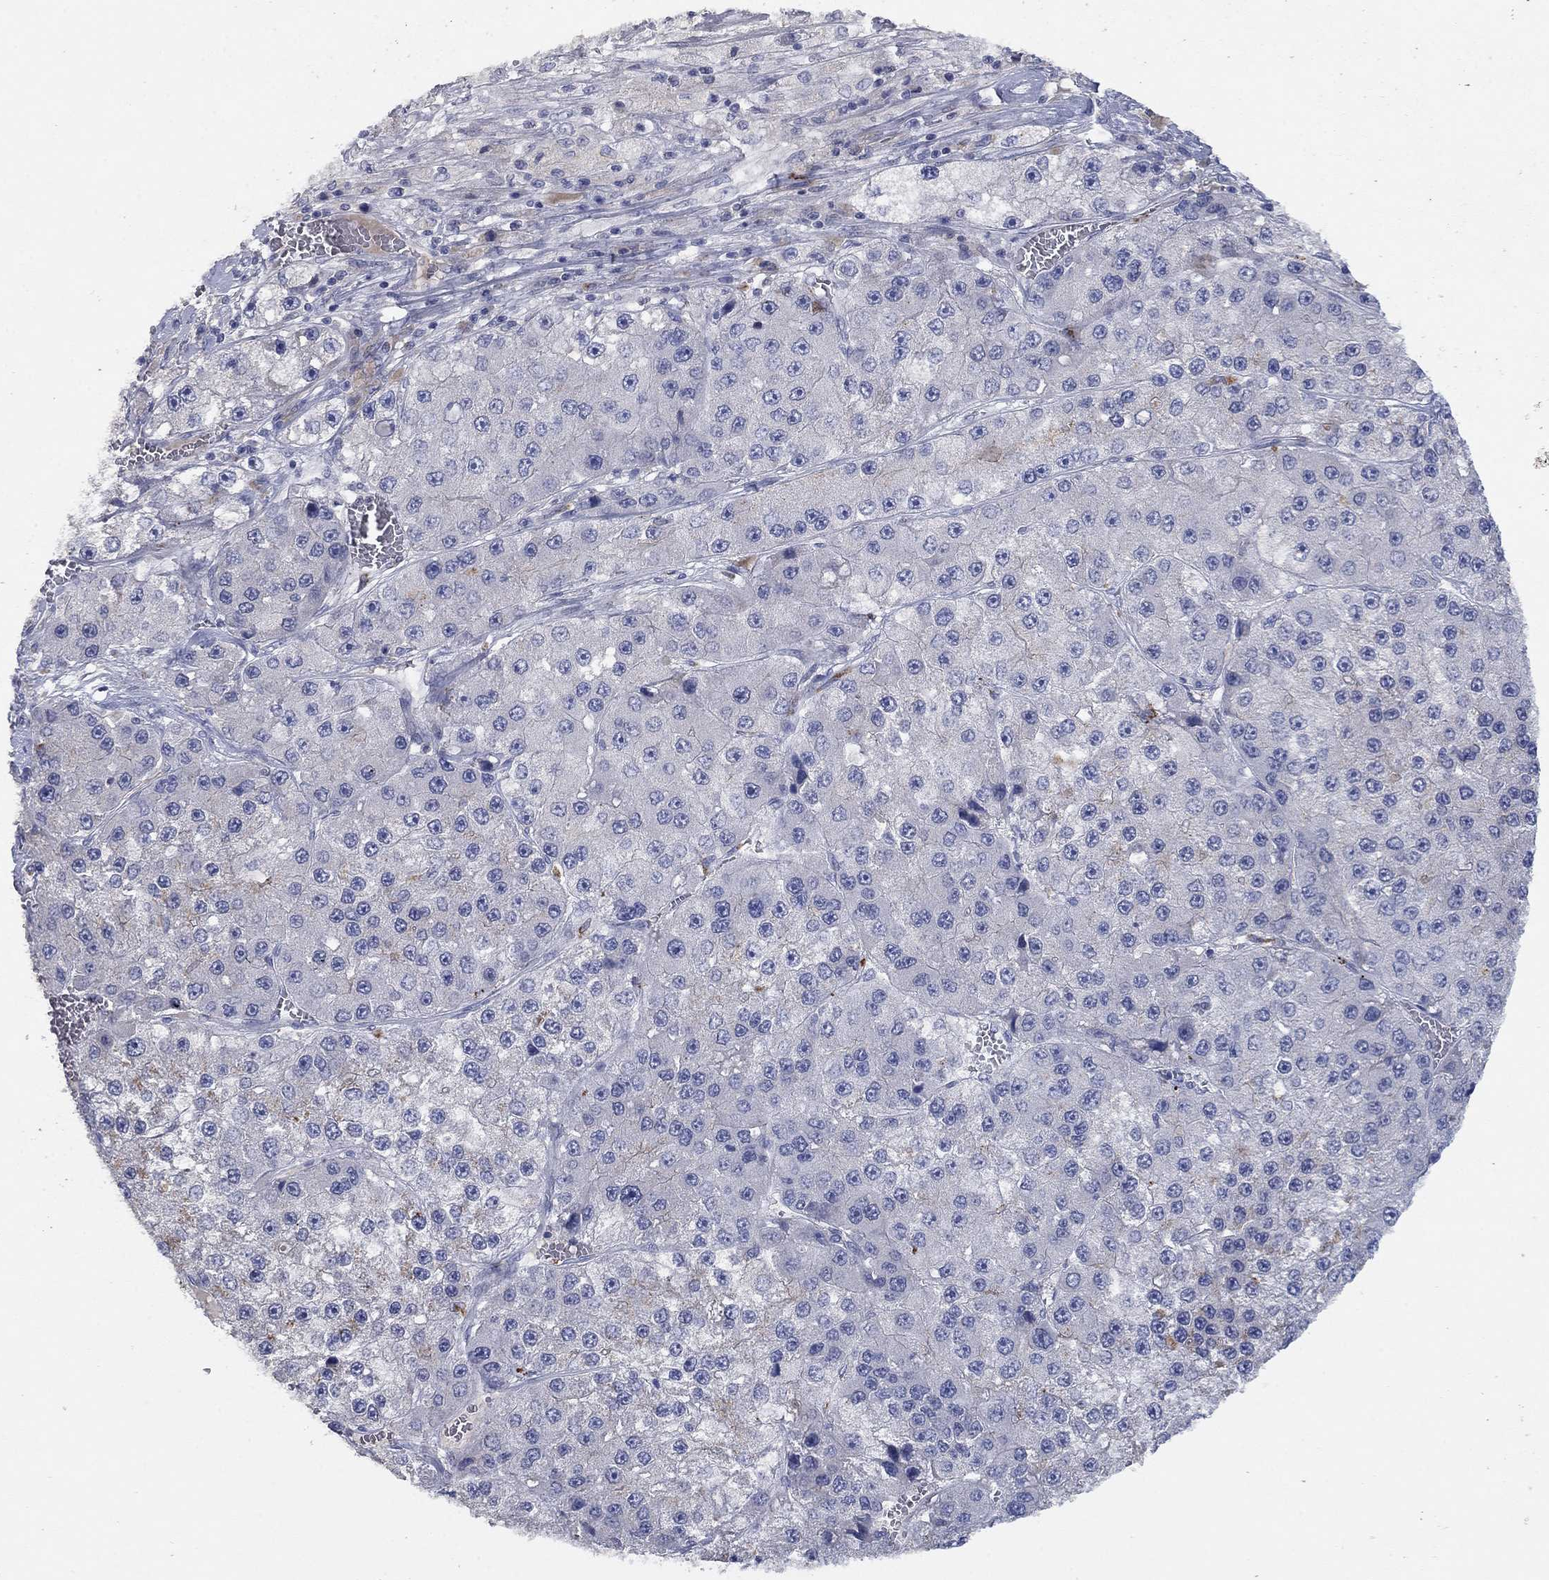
{"staining": {"intensity": "negative", "quantity": "none", "location": "none"}, "tissue": "liver cancer", "cell_type": "Tumor cells", "image_type": "cancer", "snomed": [{"axis": "morphology", "description": "Carcinoma, Hepatocellular, NOS"}, {"axis": "topography", "description": "Liver"}], "caption": "The histopathology image reveals no significant positivity in tumor cells of liver cancer (hepatocellular carcinoma).", "gene": "TMEM249", "patient": {"sex": "female", "age": 73}}